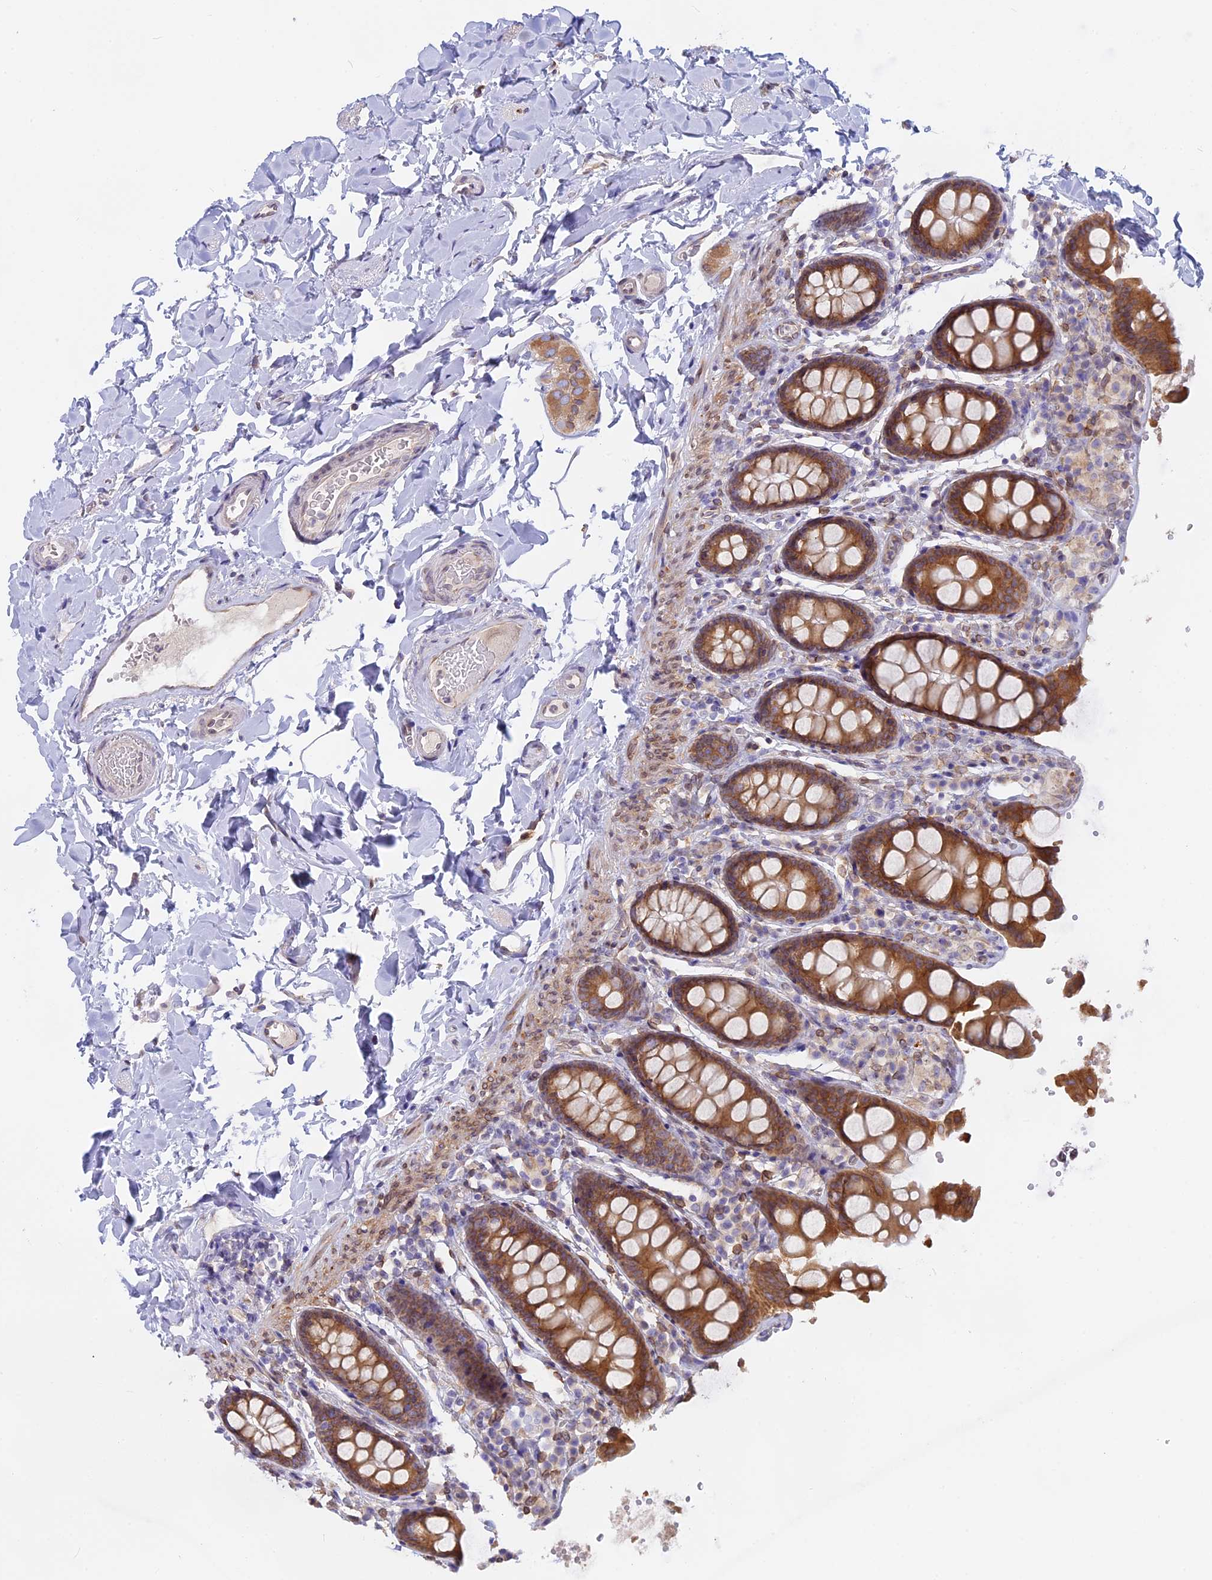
{"staining": {"intensity": "weak", "quantity": ">75%", "location": "cytoplasmic/membranous"}, "tissue": "colon", "cell_type": "Endothelial cells", "image_type": "normal", "snomed": [{"axis": "morphology", "description": "Normal tissue, NOS"}, {"axis": "topography", "description": "Colon"}, {"axis": "topography", "description": "Peripheral nerve tissue"}], "caption": "Weak cytoplasmic/membranous staining for a protein is seen in about >75% of endothelial cells of benign colon using IHC.", "gene": "TLCD1", "patient": {"sex": "female", "age": 61}}